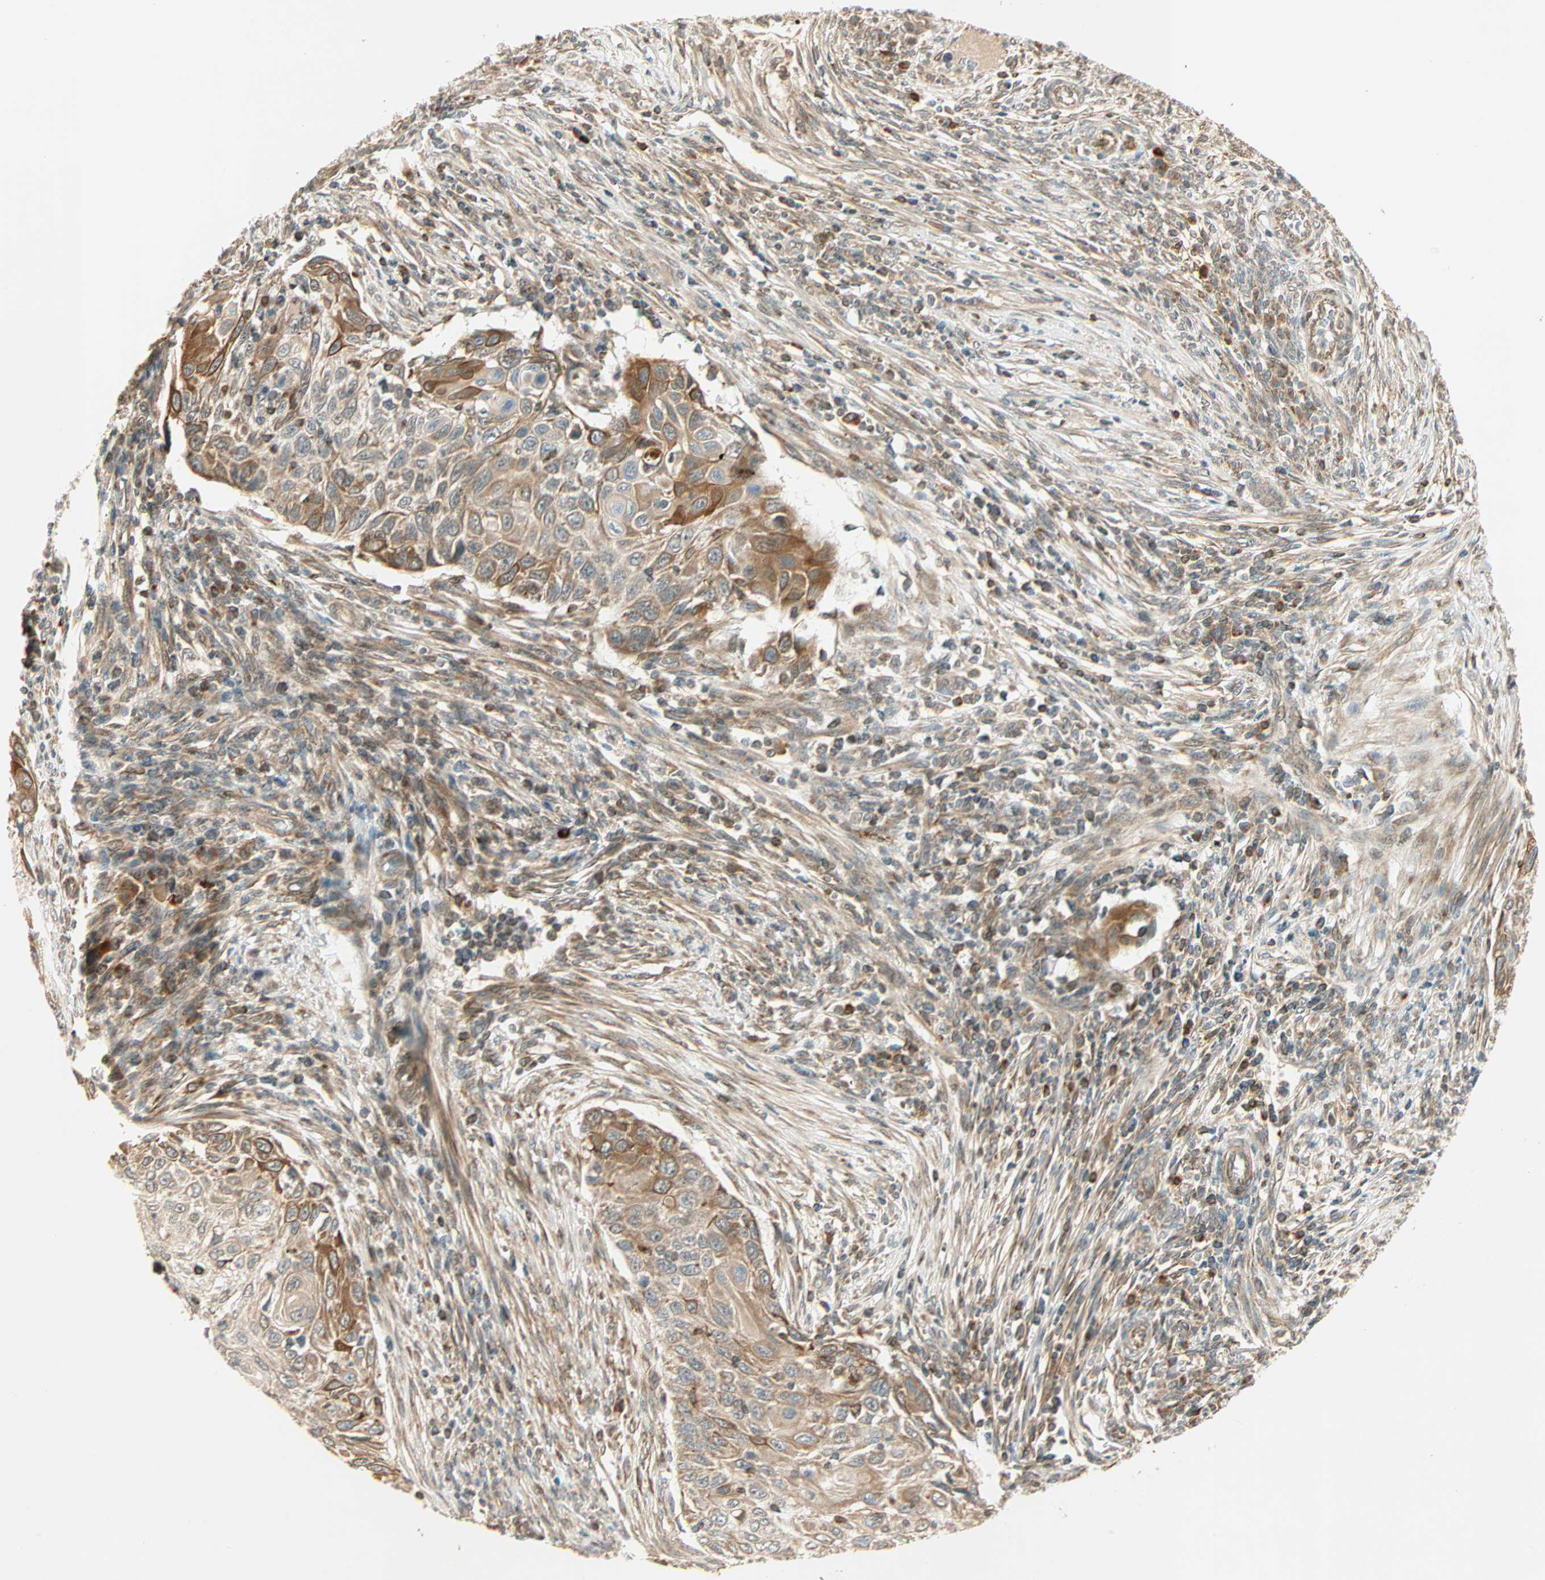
{"staining": {"intensity": "moderate", "quantity": ">75%", "location": "cytoplasmic/membranous,nuclear"}, "tissue": "cervical cancer", "cell_type": "Tumor cells", "image_type": "cancer", "snomed": [{"axis": "morphology", "description": "Squamous cell carcinoma, NOS"}, {"axis": "topography", "description": "Cervix"}], "caption": "Tumor cells reveal medium levels of moderate cytoplasmic/membranous and nuclear staining in approximately >75% of cells in cervical cancer. (Brightfield microscopy of DAB IHC at high magnification).", "gene": "PNPLA6", "patient": {"sex": "female", "age": 70}}